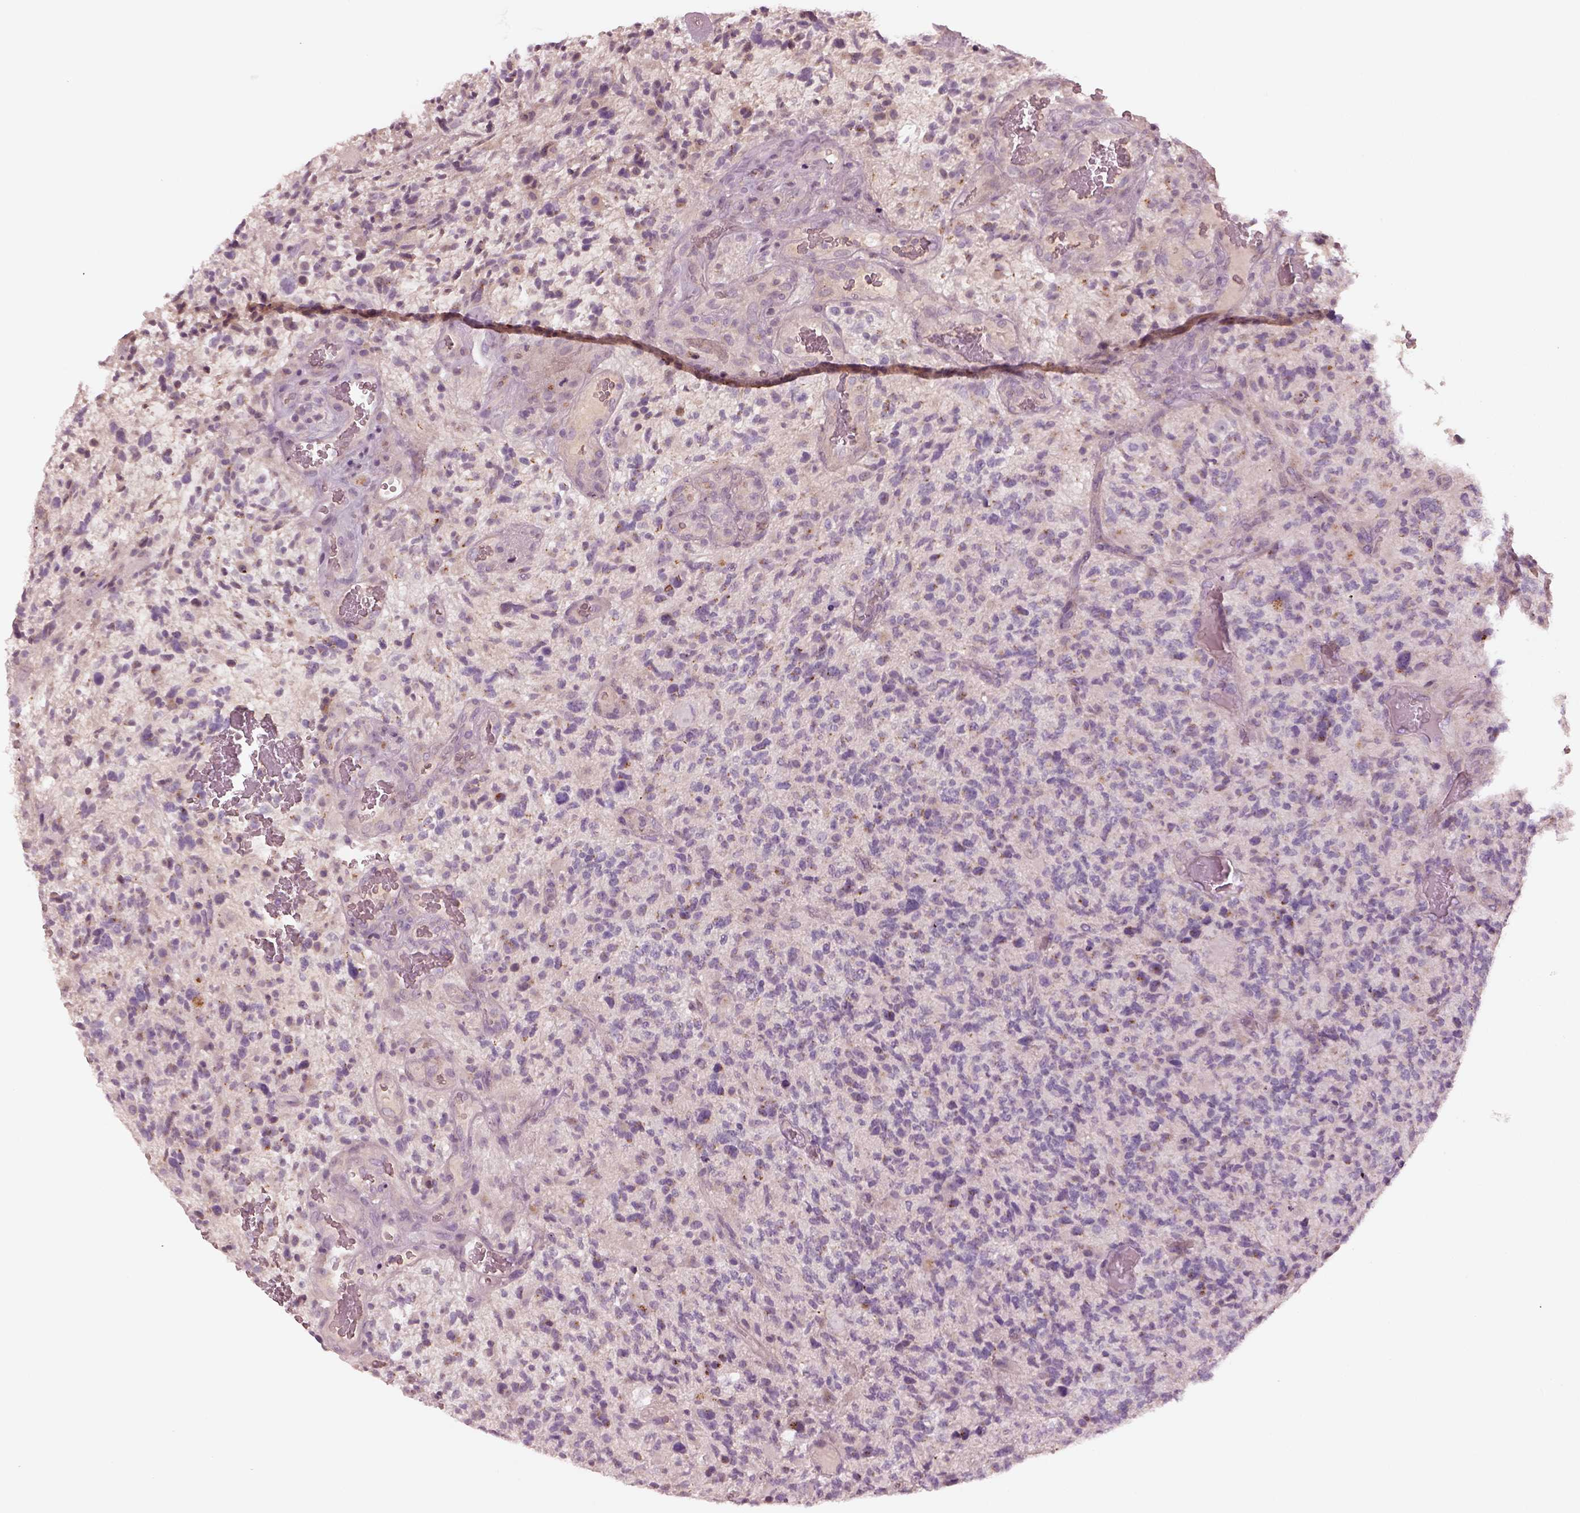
{"staining": {"intensity": "moderate", "quantity": "<25%", "location": "cytoplasmic/membranous"}, "tissue": "glioma", "cell_type": "Tumor cells", "image_type": "cancer", "snomed": [{"axis": "morphology", "description": "Glioma, malignant, High grade"}, {"axis": "topography", "description": "Brain"}], "caption": "The photomicrograph demonstrates staining of glioma, revealing moderate cytoplasmic/membranous protein staining (brown color) within tumor cells.", "gene": "SDCBP2", "patient": {"sex": "female", "age": 71}}